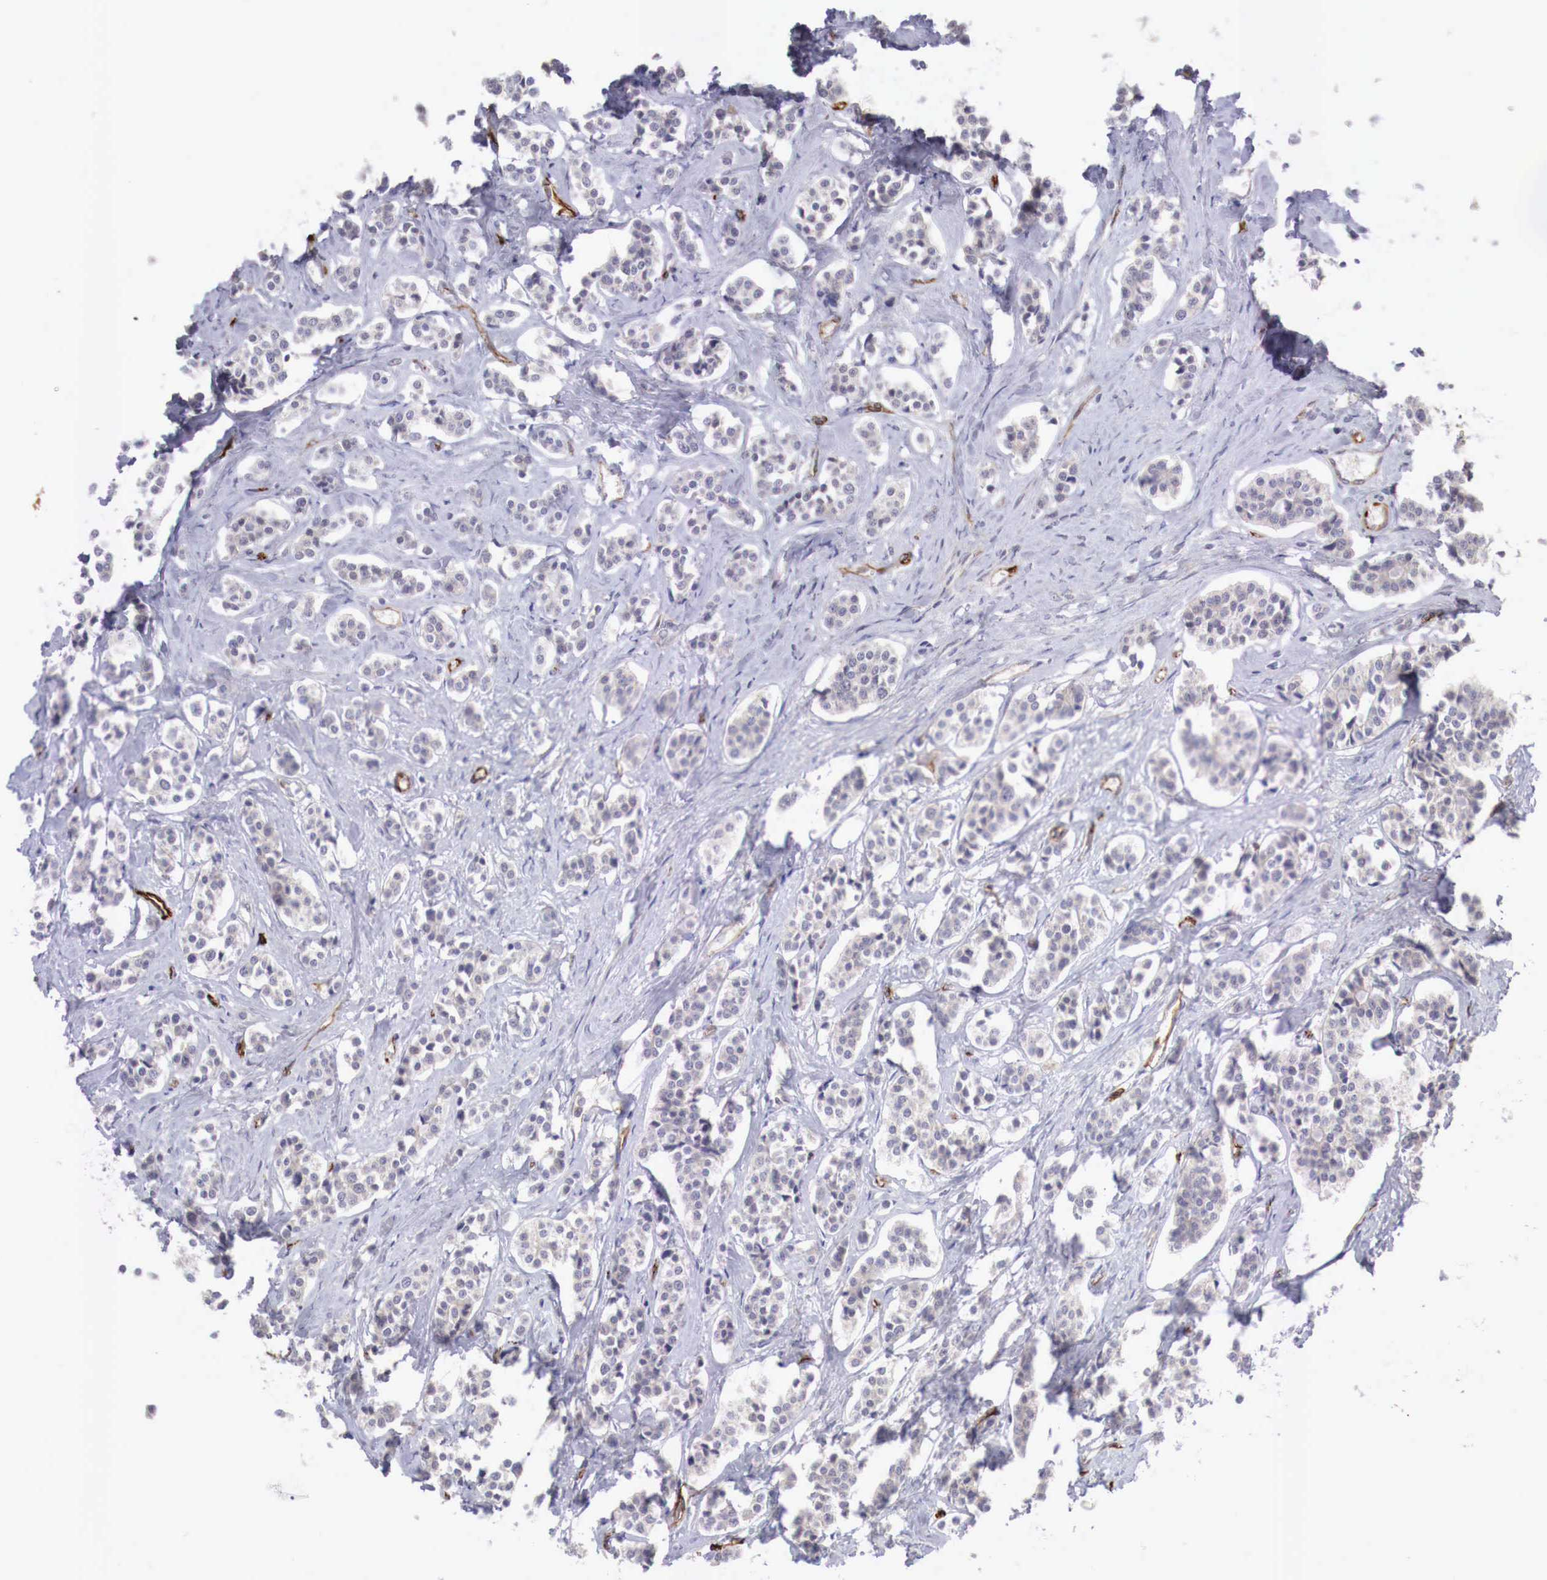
{"staining": {"intensity": "negative", "quantity": "none", "location": "none"}, "tissue": "carcinoid", "cell_type": "Tumor cells", "image_type": "cancer", "snomed": [{"axis": "morphology", "description": "Carcinoid, malignant, NOS"}, {"axis": "topography", "description": "Small intestine"}], "caption": "Immunohistochemistry (IHC) of malignant carcinoid shows no expression in tumor cells.", "gene": "WT1", "patient": {"sex": "male", "age": 63}}